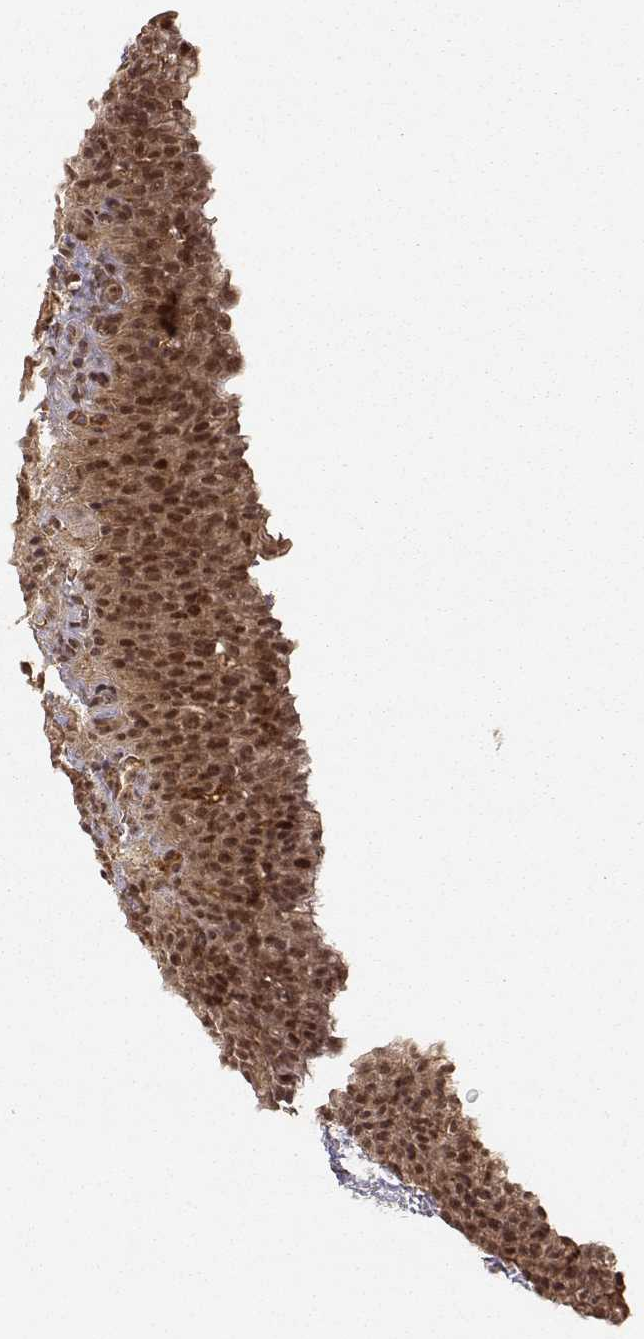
{"staining": {"intensity": "moderate", "quantity": ">75%", "location": "cytoplasmic/membranous,nuclear"}, "tissue": "urinary bladder", "cell_type": "Urothelial cells", "image_type": "normal", "snomed": [{"axis": "morphology", "description": "Normal tissue, NOS"}, {"axis": "topography", "description": "Urinary bladder"}], "caption": "A brown stain shows moderate cytoplasmic/membranous,nuclear positivity of a protein in urothelial cells of unremarkable urinary bladder. Using DAB (brown) and hematoxylin (blue) stains, captured at high magnification using brightfield microscopy.", "gene": "MAEA", "patient": {"sex": "male", "age": 76}}